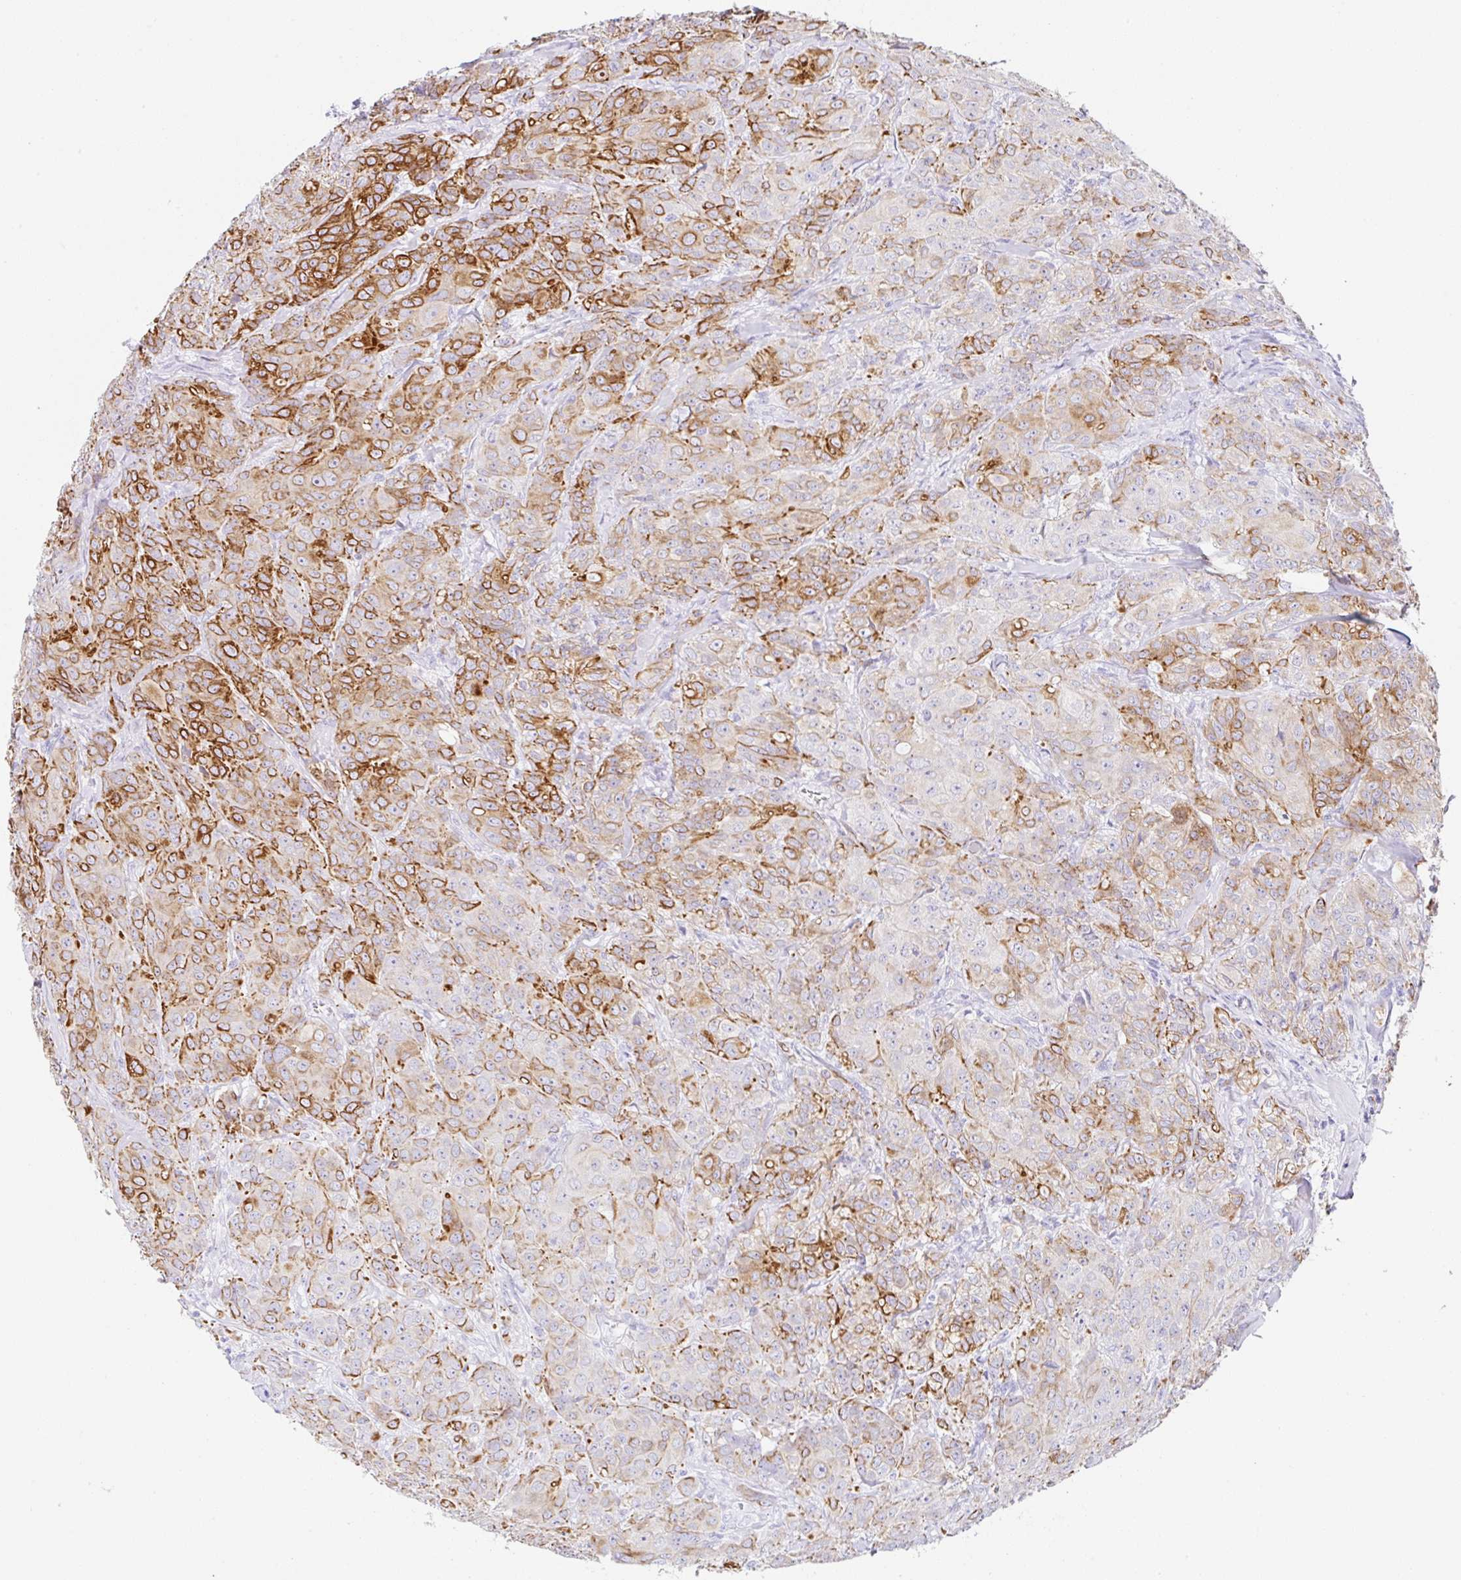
{"staining": {"intensity": "strong", "quantity": "25%-75%", "location": "cytoplasmic/membranous"}, "tissue": "breast cancer", "cell_type": "Tumor cells", "image_type": "cancer", "snomed": [{"axis": "morphology", "description": "Normal tissue, NOS"}, {"axis": "morphology", "description": "Duct carcinoma"}, {"axis": "topography", "description": "Breast"}], "caption": "Strong cytoplasmic/membranous positivity for a protein is appreciated in approximately 25%-75% of tumor cells of breast cancer (intraductal carcinoma) using IHC.", "gene": "CLDND2", "patient": {"sex": "female", "age": 43}}